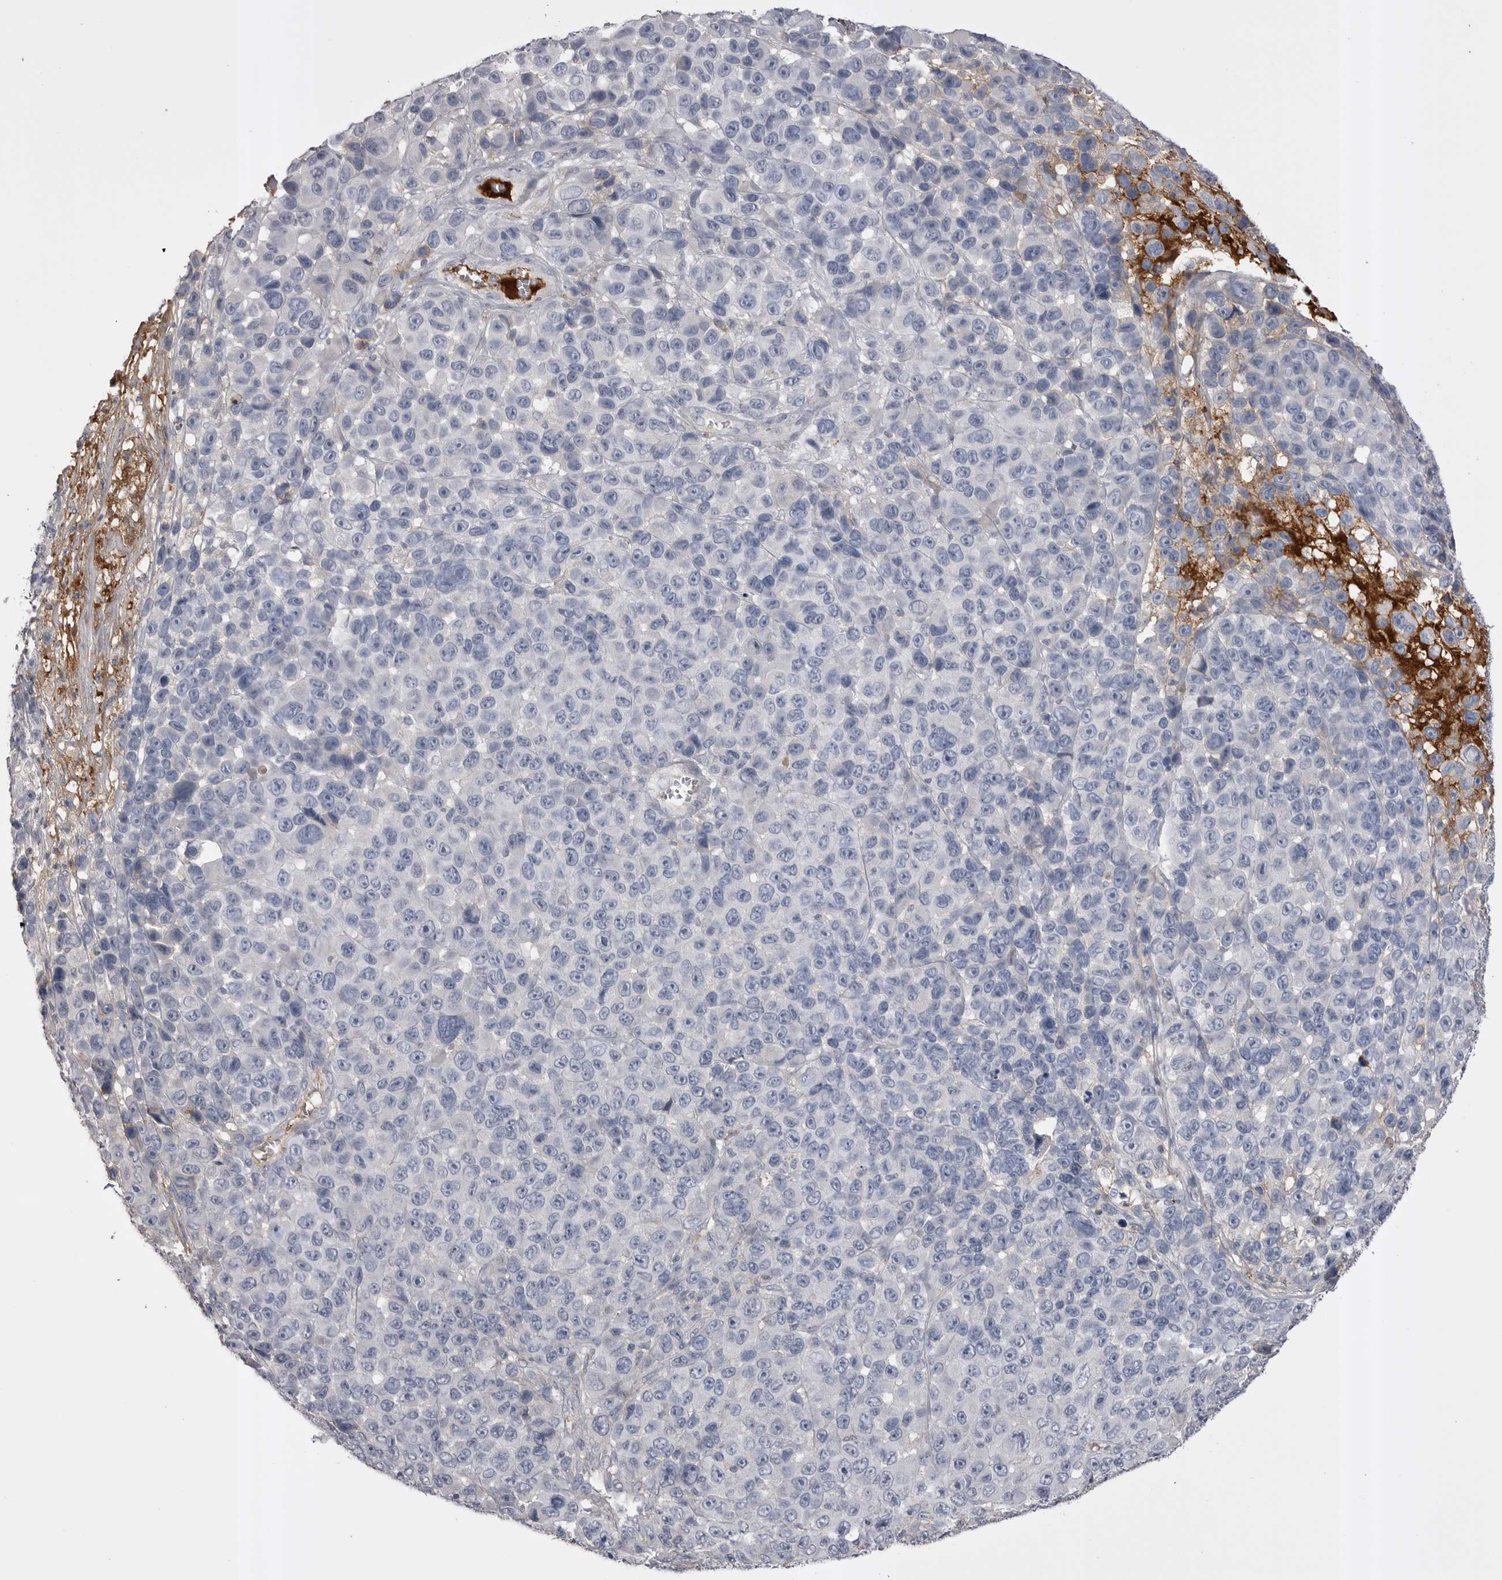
{"staining": {"intensity": "negative", "quantity": "none", "location": "none"}, "tissue": "melanoma", "cell_type": "Tumor cells", "image_type": "cancer", "snomed": [{"axis": "morphology", "description": "Malignant melanoma, NOS"}, {"axis": "topography", "description": "Skin"}], "caption": "This is an immunohistochemistry micrograph of melanoma. There is no expression in tumor cells.", "gene": "AHSG", "patient": {"sex": "male", "age": 53}}